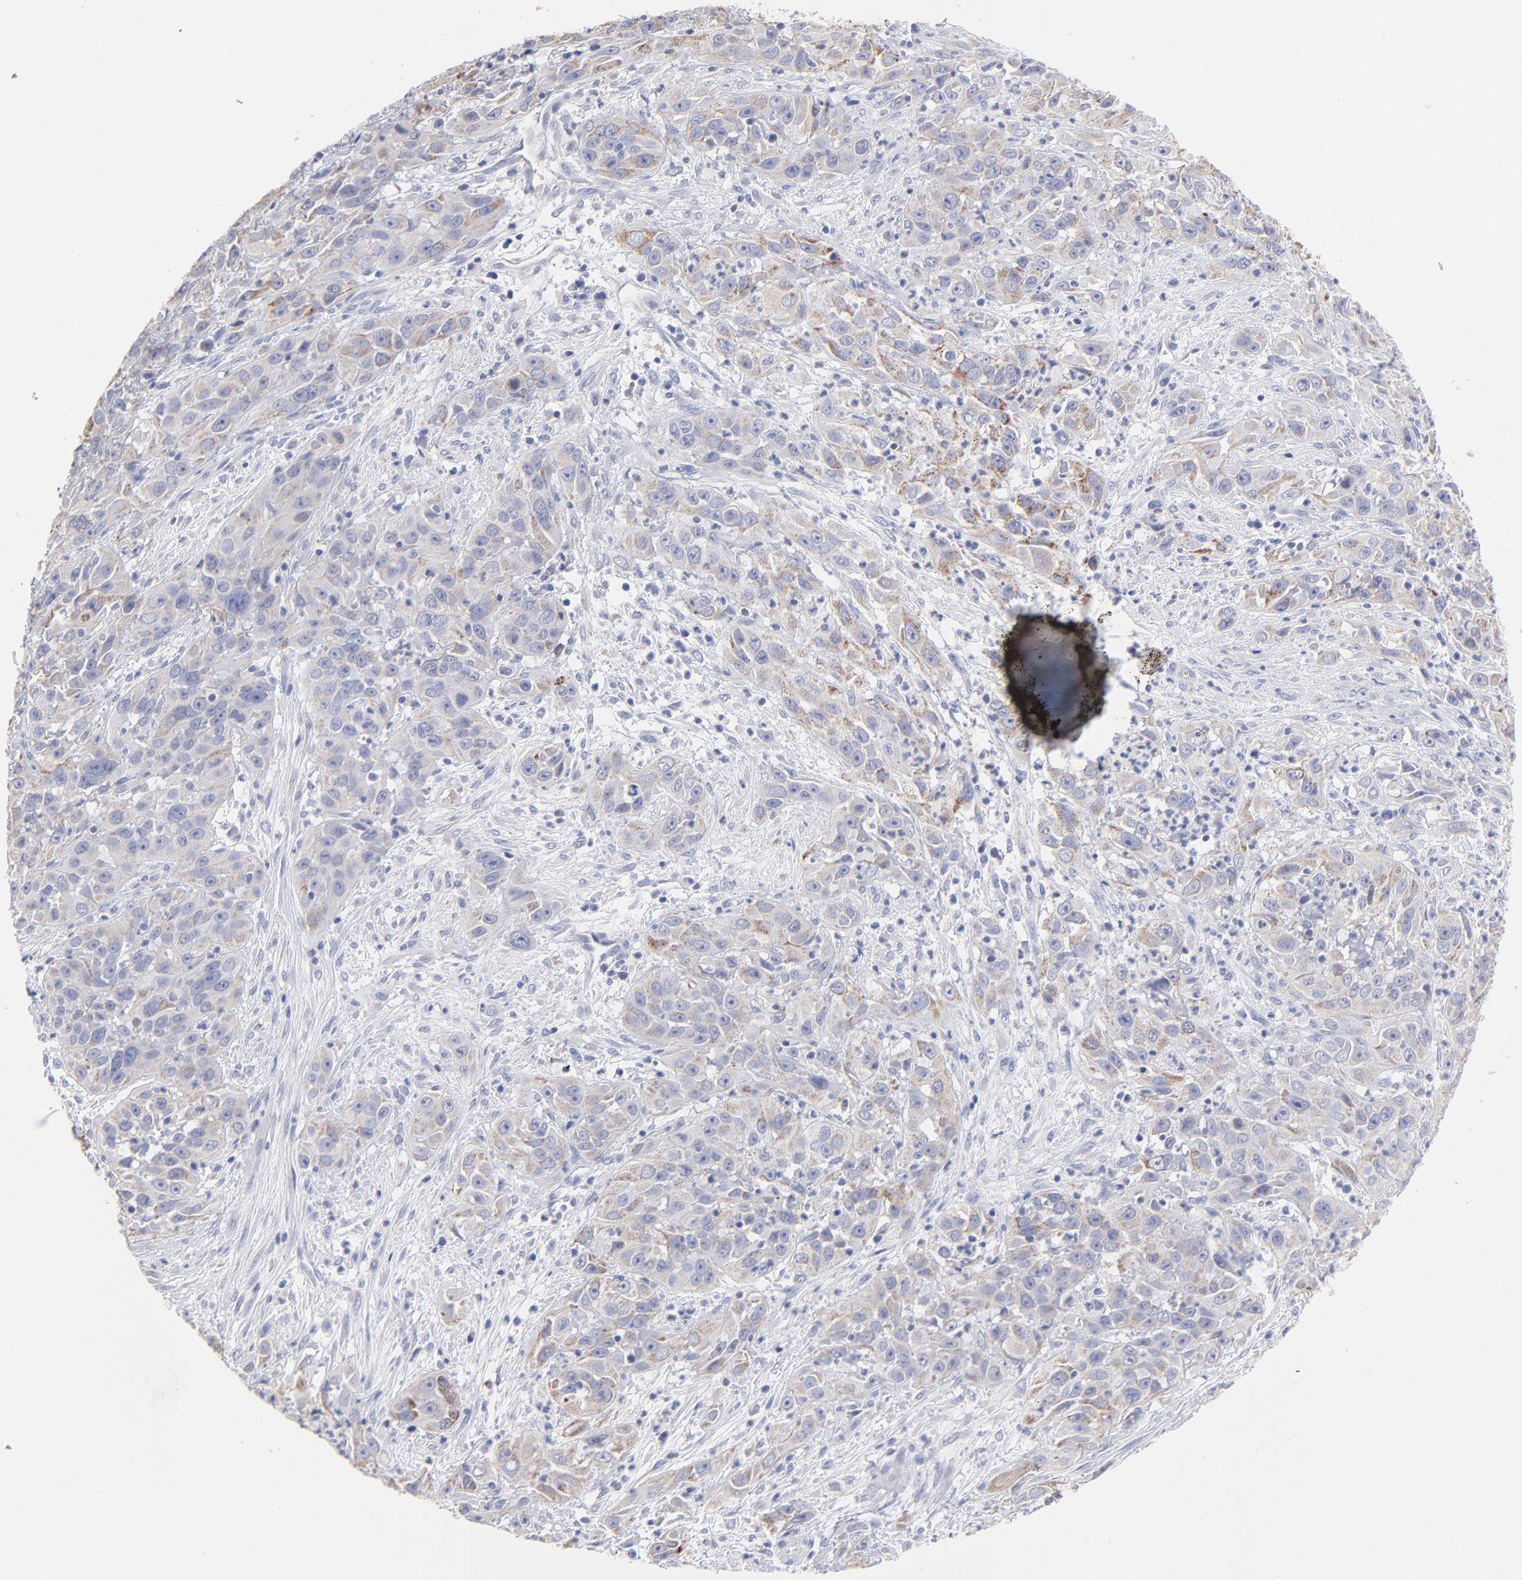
{"staining": {"intensity": "weak", "quantity": ">75%", "location": "cytoplasmic/membranous"}, "tissue": "cervical cancer", "cell_type": "Tumor cells", "image_type": "cancer", "snomed": [{"axis": "morphology", "description": "Squamous cell carcinoma, NOS"}, {"axis": "topography", "description": "Cervix"}], "caption": "Protein staining of cervical cancer tissue exhibits weak cytoplasmic/membranous staining in approximately >75% of tumor cells.", "gene": "TST", "patient": {"sex": "female", "age": 32}}